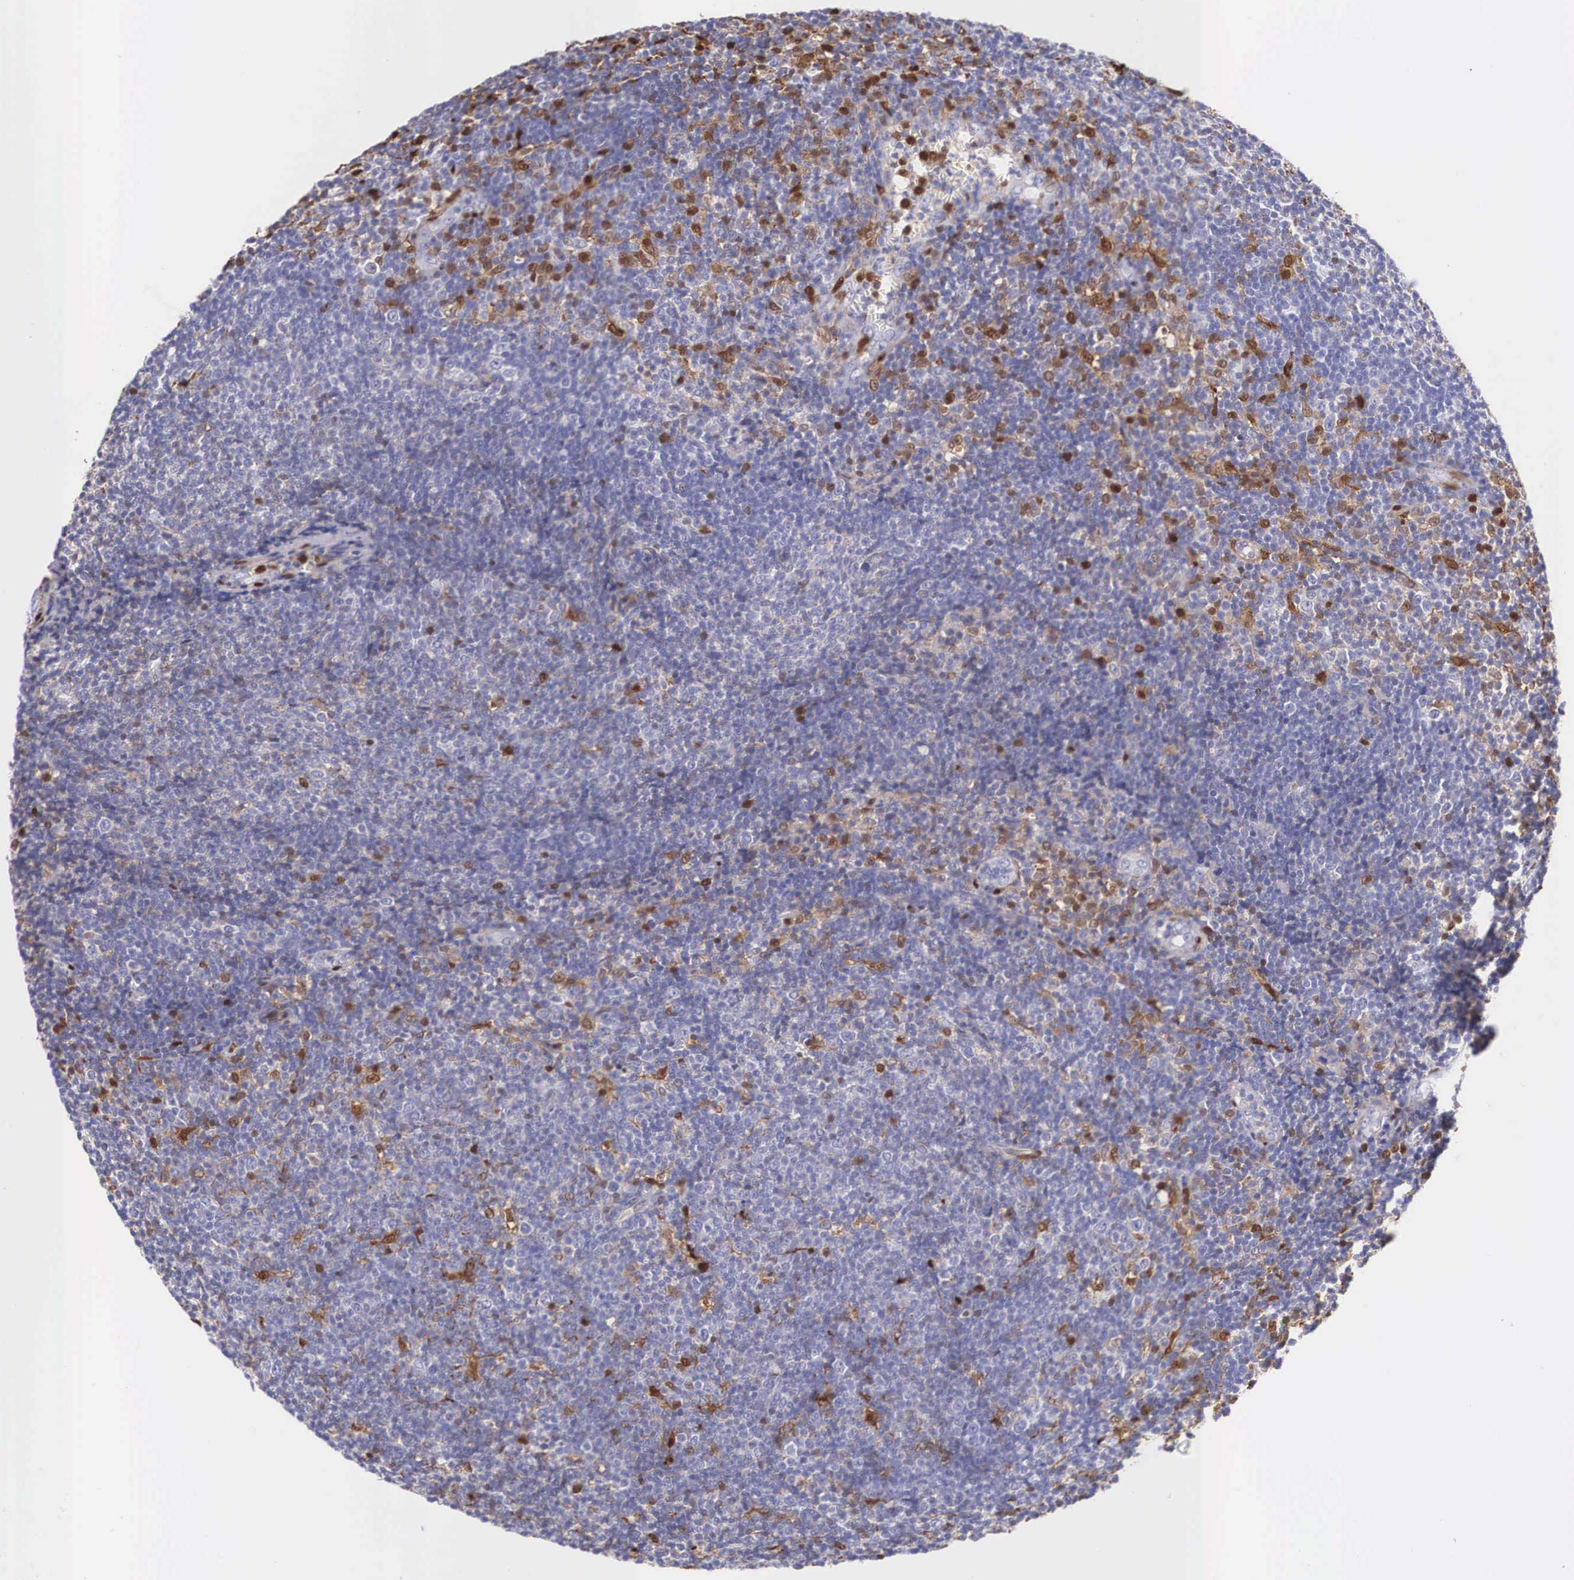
{"staining": {"intensity": "negative", "quantity": "none", "location": "none"}, "tissue": "lymphoma", "cell_type": "Tumor cells", "image_type": "cancer", "snomed": [{"axis": "morphology", "description": "Malignant lymphoma, non-Hodgkin's type, Low grade"}, {"axis": "topography", "description": "Lymph node"}], "caption": "Micrograph shows no significant protein expression in tumor cells of lymphoma.", "gene": "LGALS1", "patient": {"sex": "male", "age": 49}}